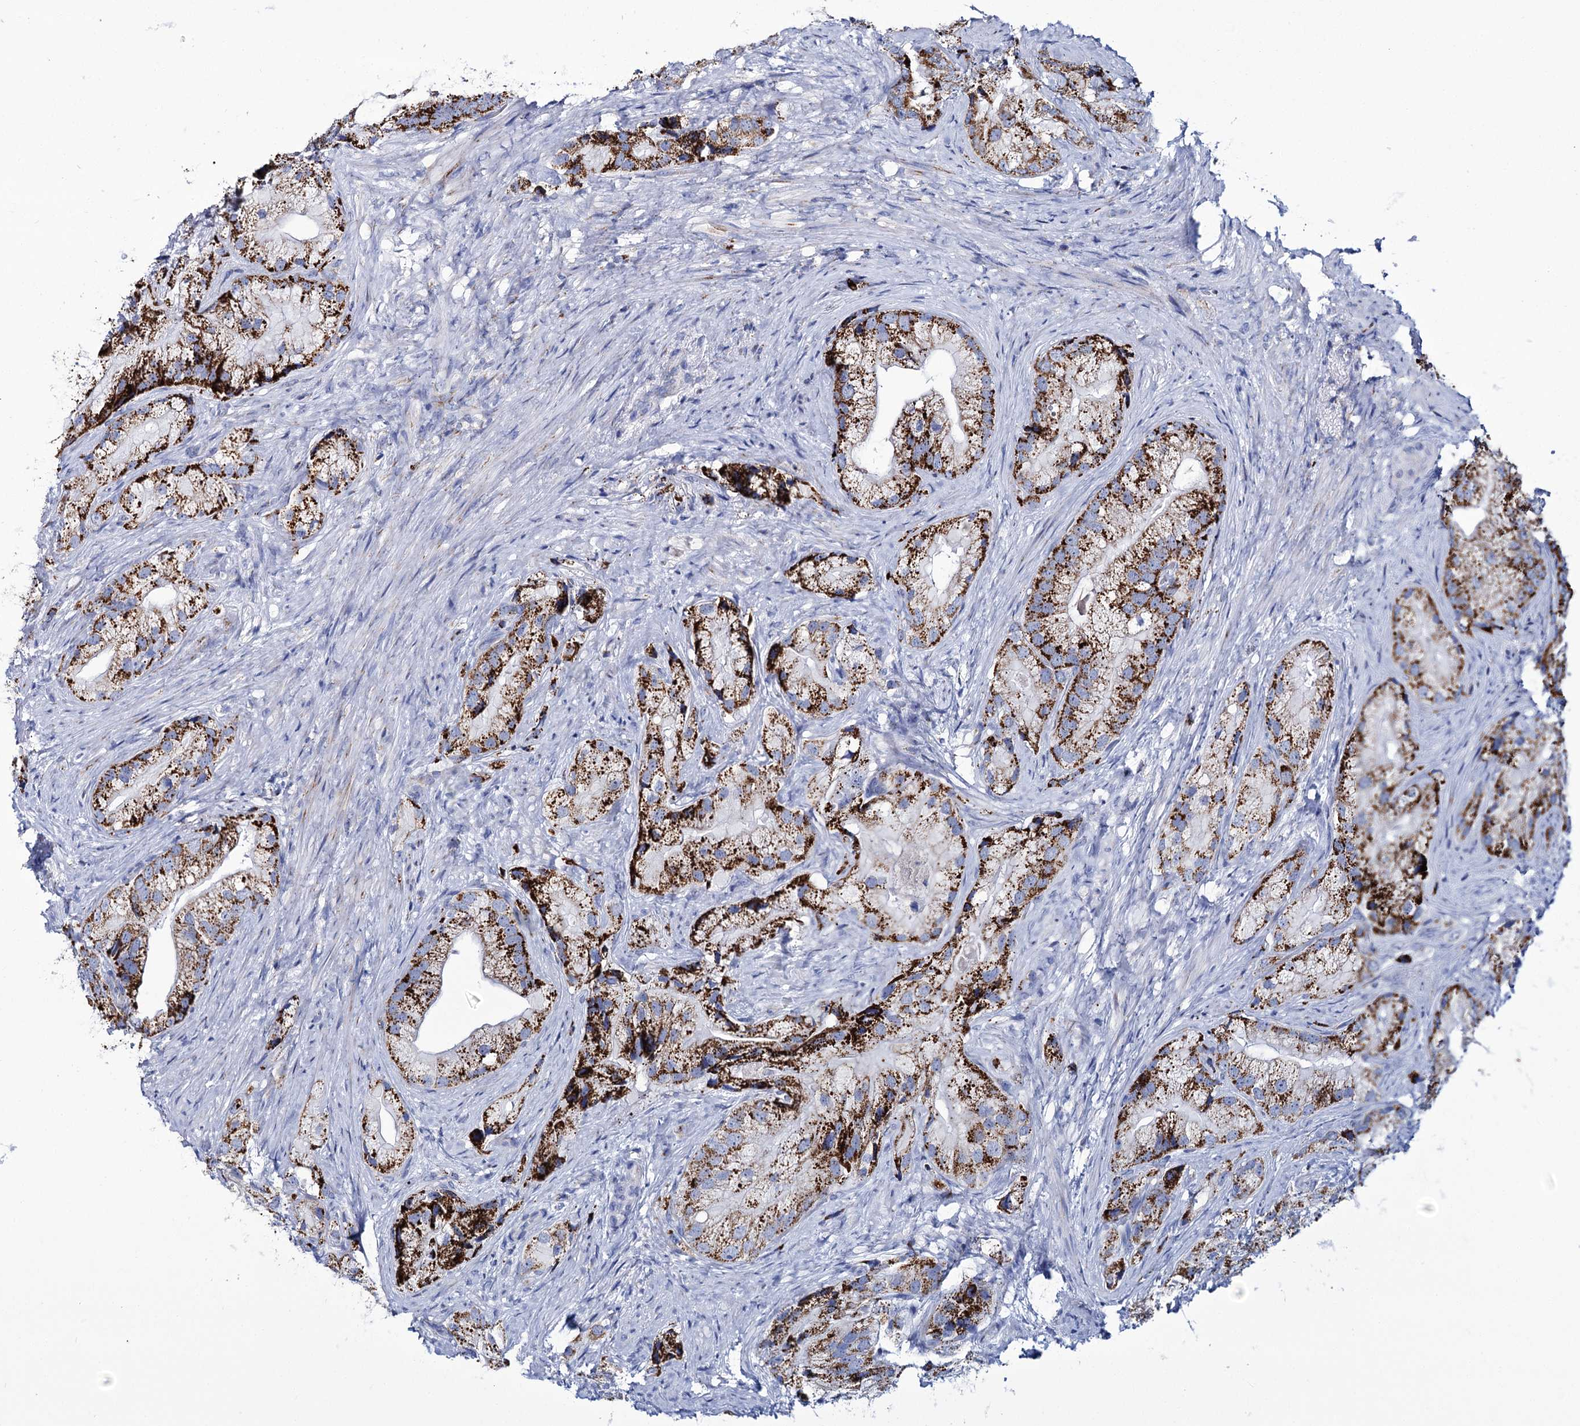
{"staining": {"intensity": "strong", "quantity": ">75%", "location": "cytoplasmic/membranous"}, "tissue": "prostate cancer", "cell_type": "Tumor cells", "image_type": "cancer", "snomed": [{"axis": "morphology", "description": "Adenocarcinoma, Low grade"}, {"axis": "topography", "description": "Prostate"}], "caption": "A high-resolution image shows immunohistochemistry staining of prostate cancer, which shows strong cytoplasmic/membranous expression in about >75% of tumor cells.", "gene": "UBASH3B", "patient": {"sex": "male", "age": 71}}